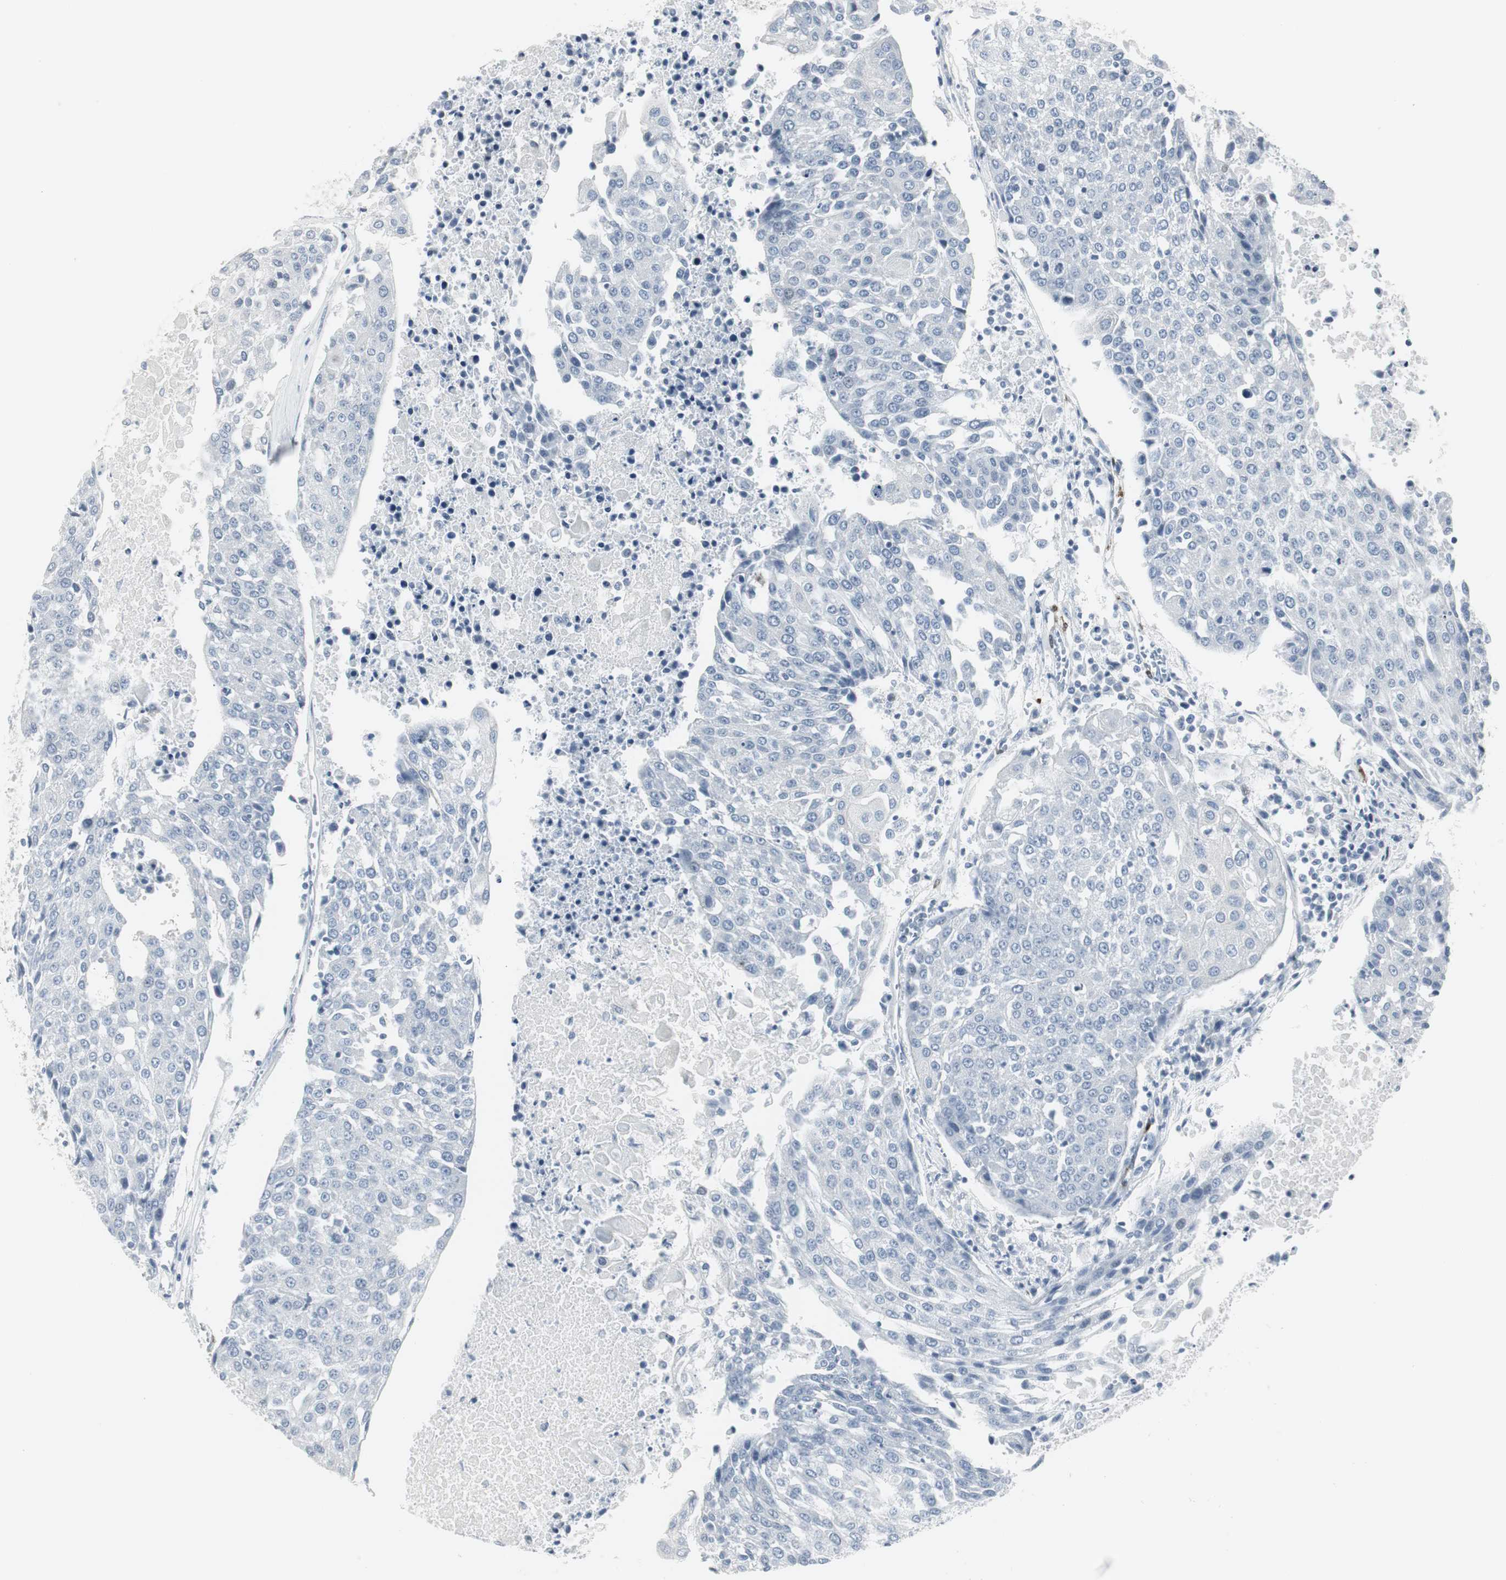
{"staining": {"intensity": "negative", "quantity": "none", "location": "none"}, "tissue": "urothelial cancer", "cell_type": "Tumor cells", "image_type": "cancer", "snomed": [{"axis": "morphology", "description": "Urothelial carcinoma, High grade"}, {"axis": "topography", "description": "Urinary bladder"}], "caption": "DAB (3,3'-diaminobenzidine) immunohistochemical staining of human urothelial carcinoma (high-grade) reveals no significant expression in tumor cells.", "gene": "PPP1R14A", "patient": {"sex": "female", "age": 85}}